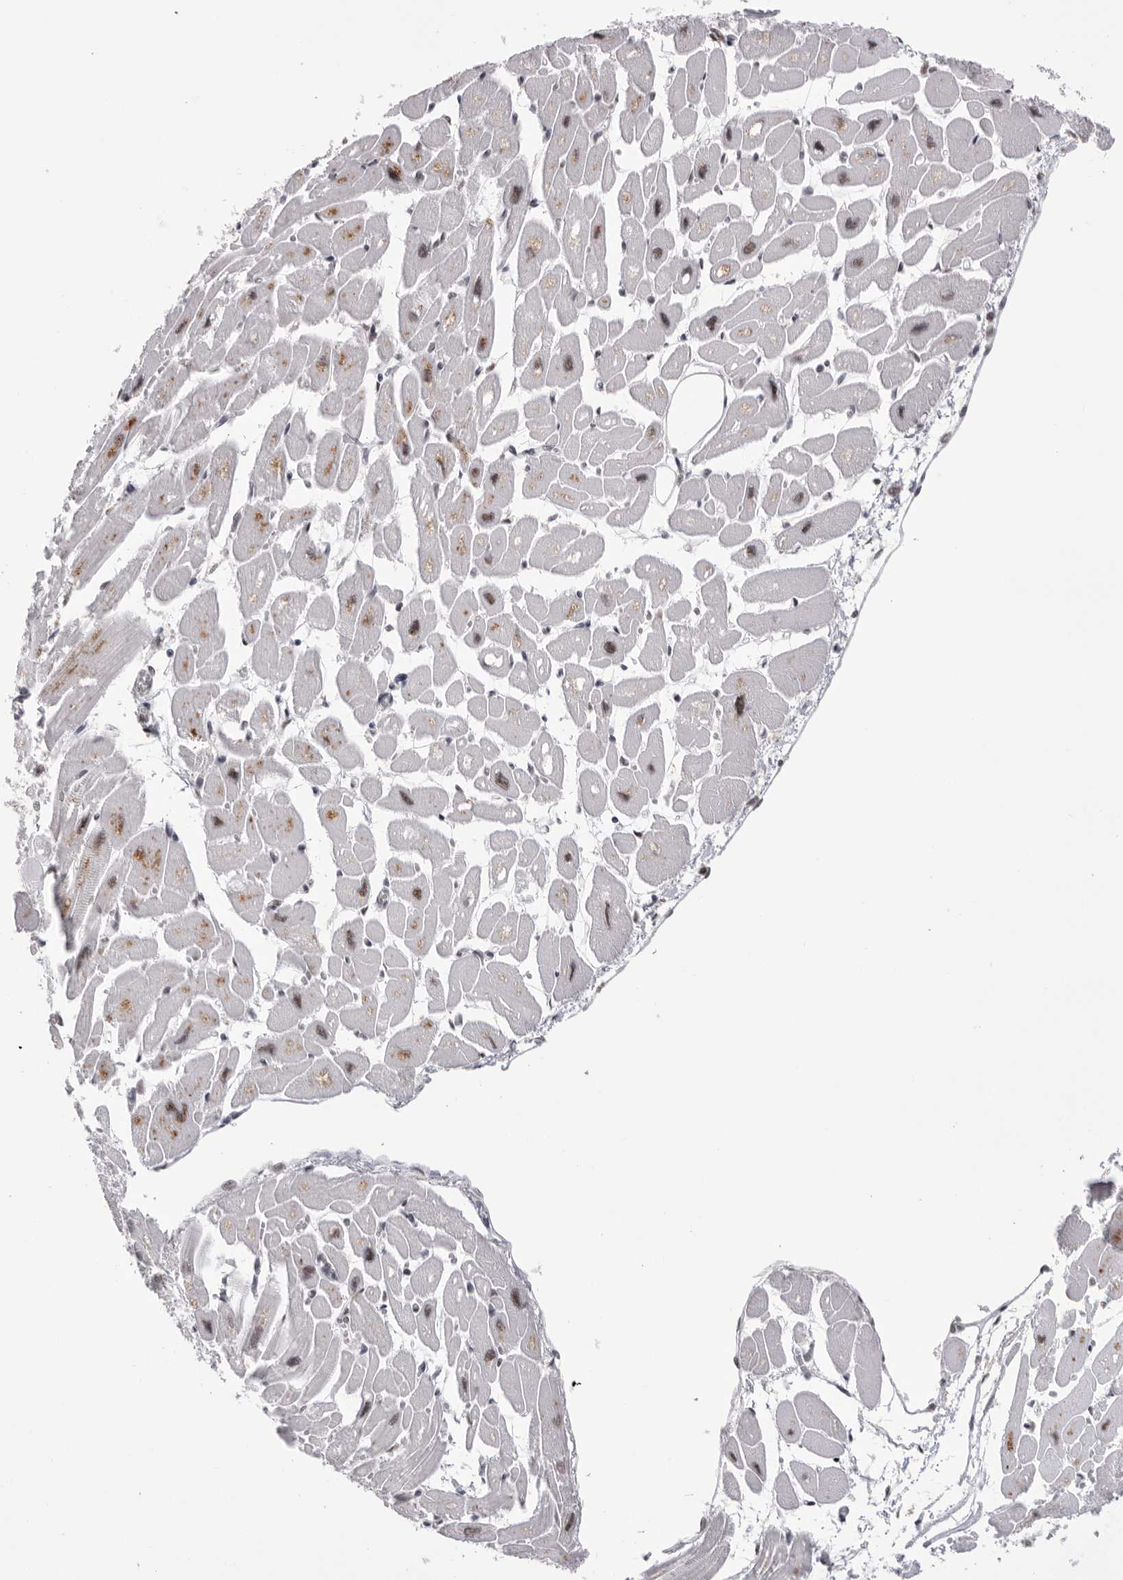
{"staining": {"intensity": "moderate", "quantity": ">75%", "location": "nuclear"}, "tissue": "heart muscle", "cell_type": "Cardiomyocytes", "image_type": "normal", "snomed": [{"axis": "morphology", "description": "Normal tissue, NOS"}, {"axis": "topography", "description": "Heart"}], "caption": "Heart muscle stained with IHC reveals moderate nuclear positivity in approximately >75% of cardiomyocytes. The staining is performed using DAB (3,3'-diaminobenzidine) brown chromogen to label protein expression. The nuclei are counter-stained blue using hematoxylin.", "gene": "BCLAF3", "patient": {"sex": "female", "age": 54}}